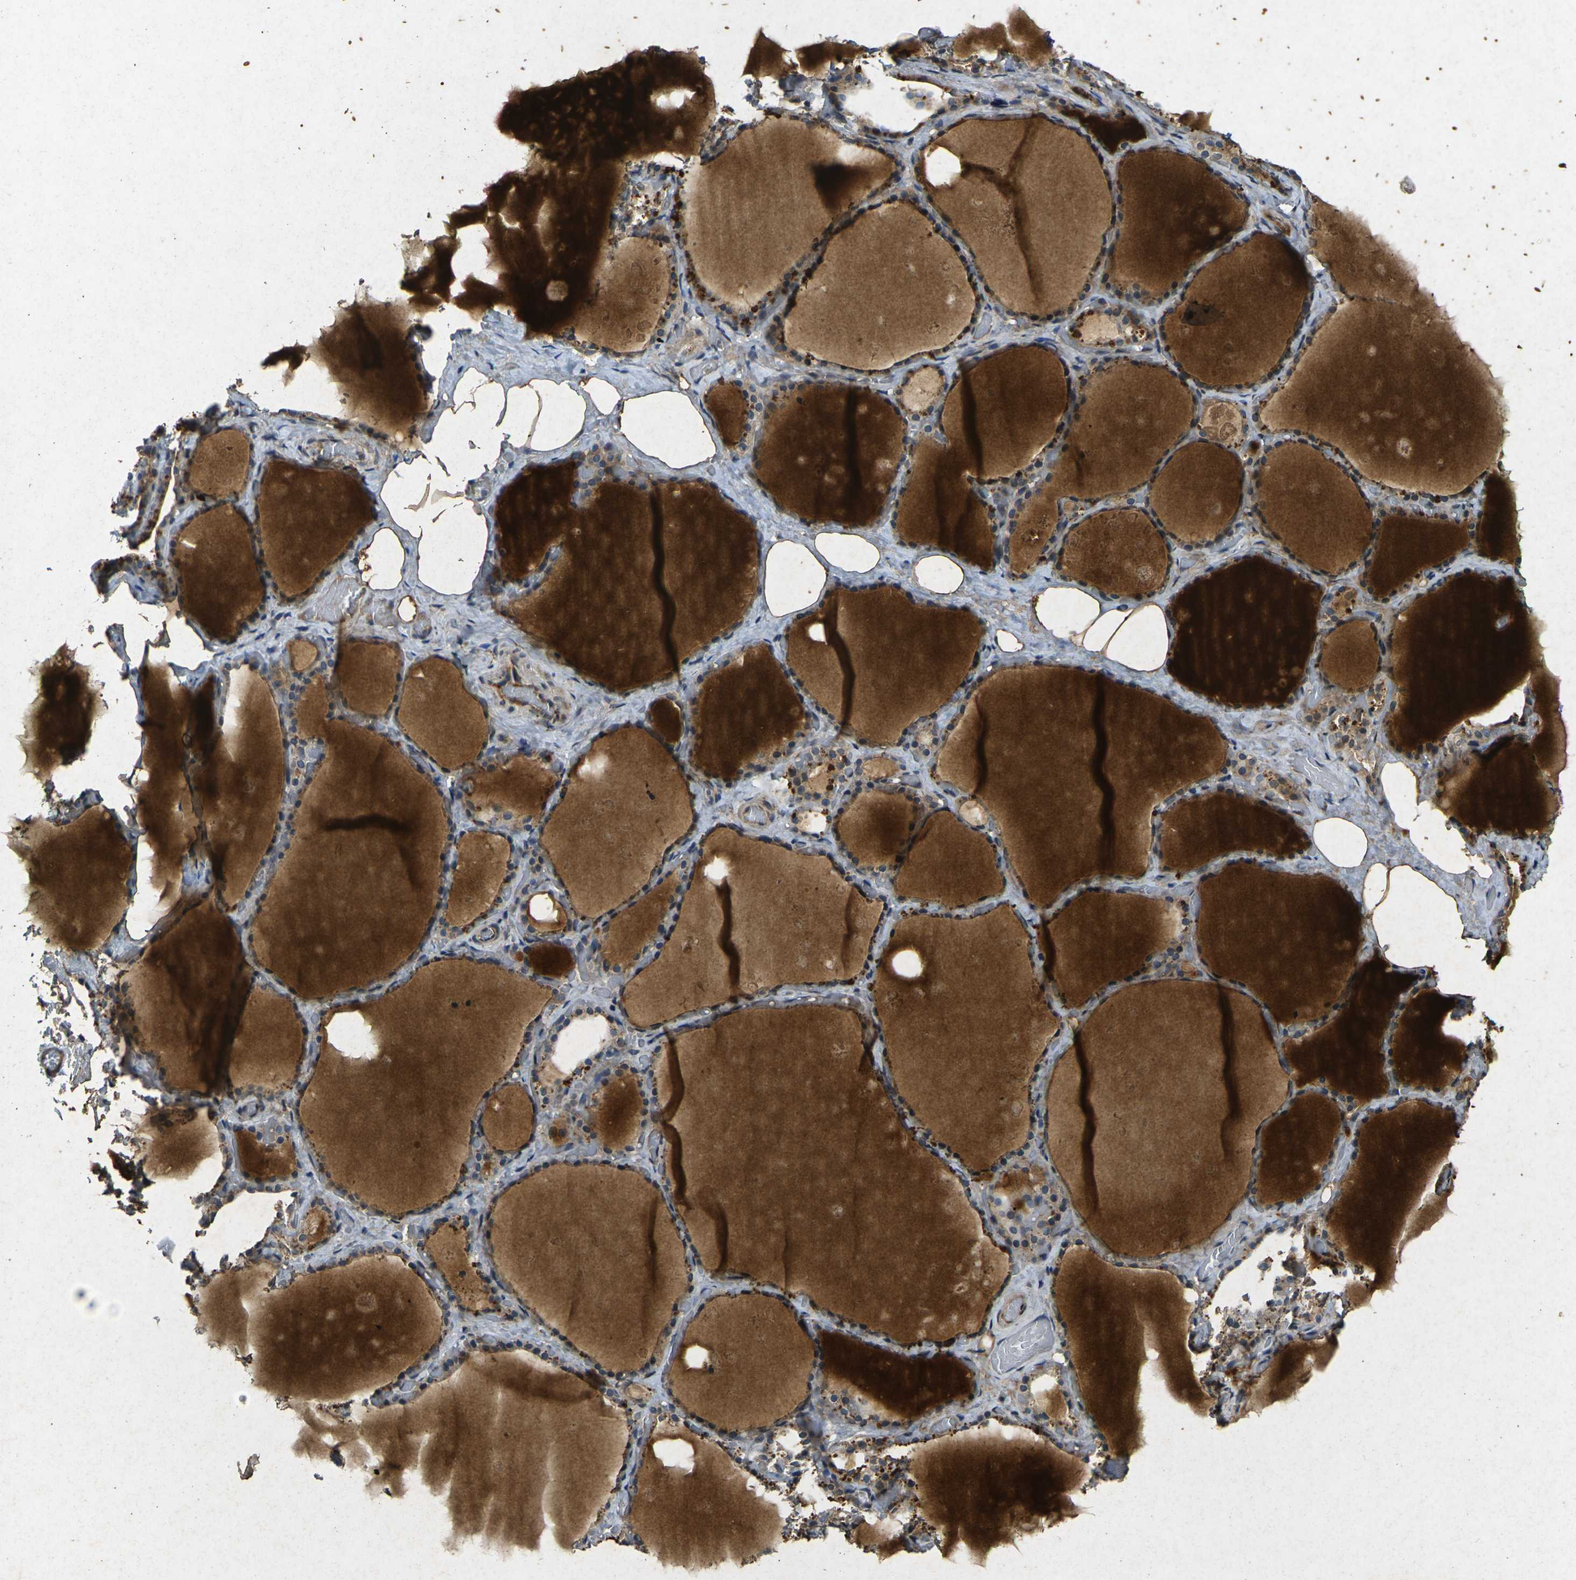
{"staining": {"intensity": "moderate", "quantity": ">75%", "location": "cytoplasmic/membranous"}, "tissue": "thyroid gland", "cell_type": "Glandular cells", "image_type": "normal", "snomed": [{"axis": "morphology", "description": "Normal tissue, NOS"}, {"axis": "topography", "description": "Thyroid gland"}], "caption": "Immunohistochemistry (IHC) of normal human thyroid gland reveals medium levels of moderate cytoplasmic/membranous positivity in approximately >75% of glandular cells.", "gene": "RGMA", "patient": {"sex": "male", "age": 61}}